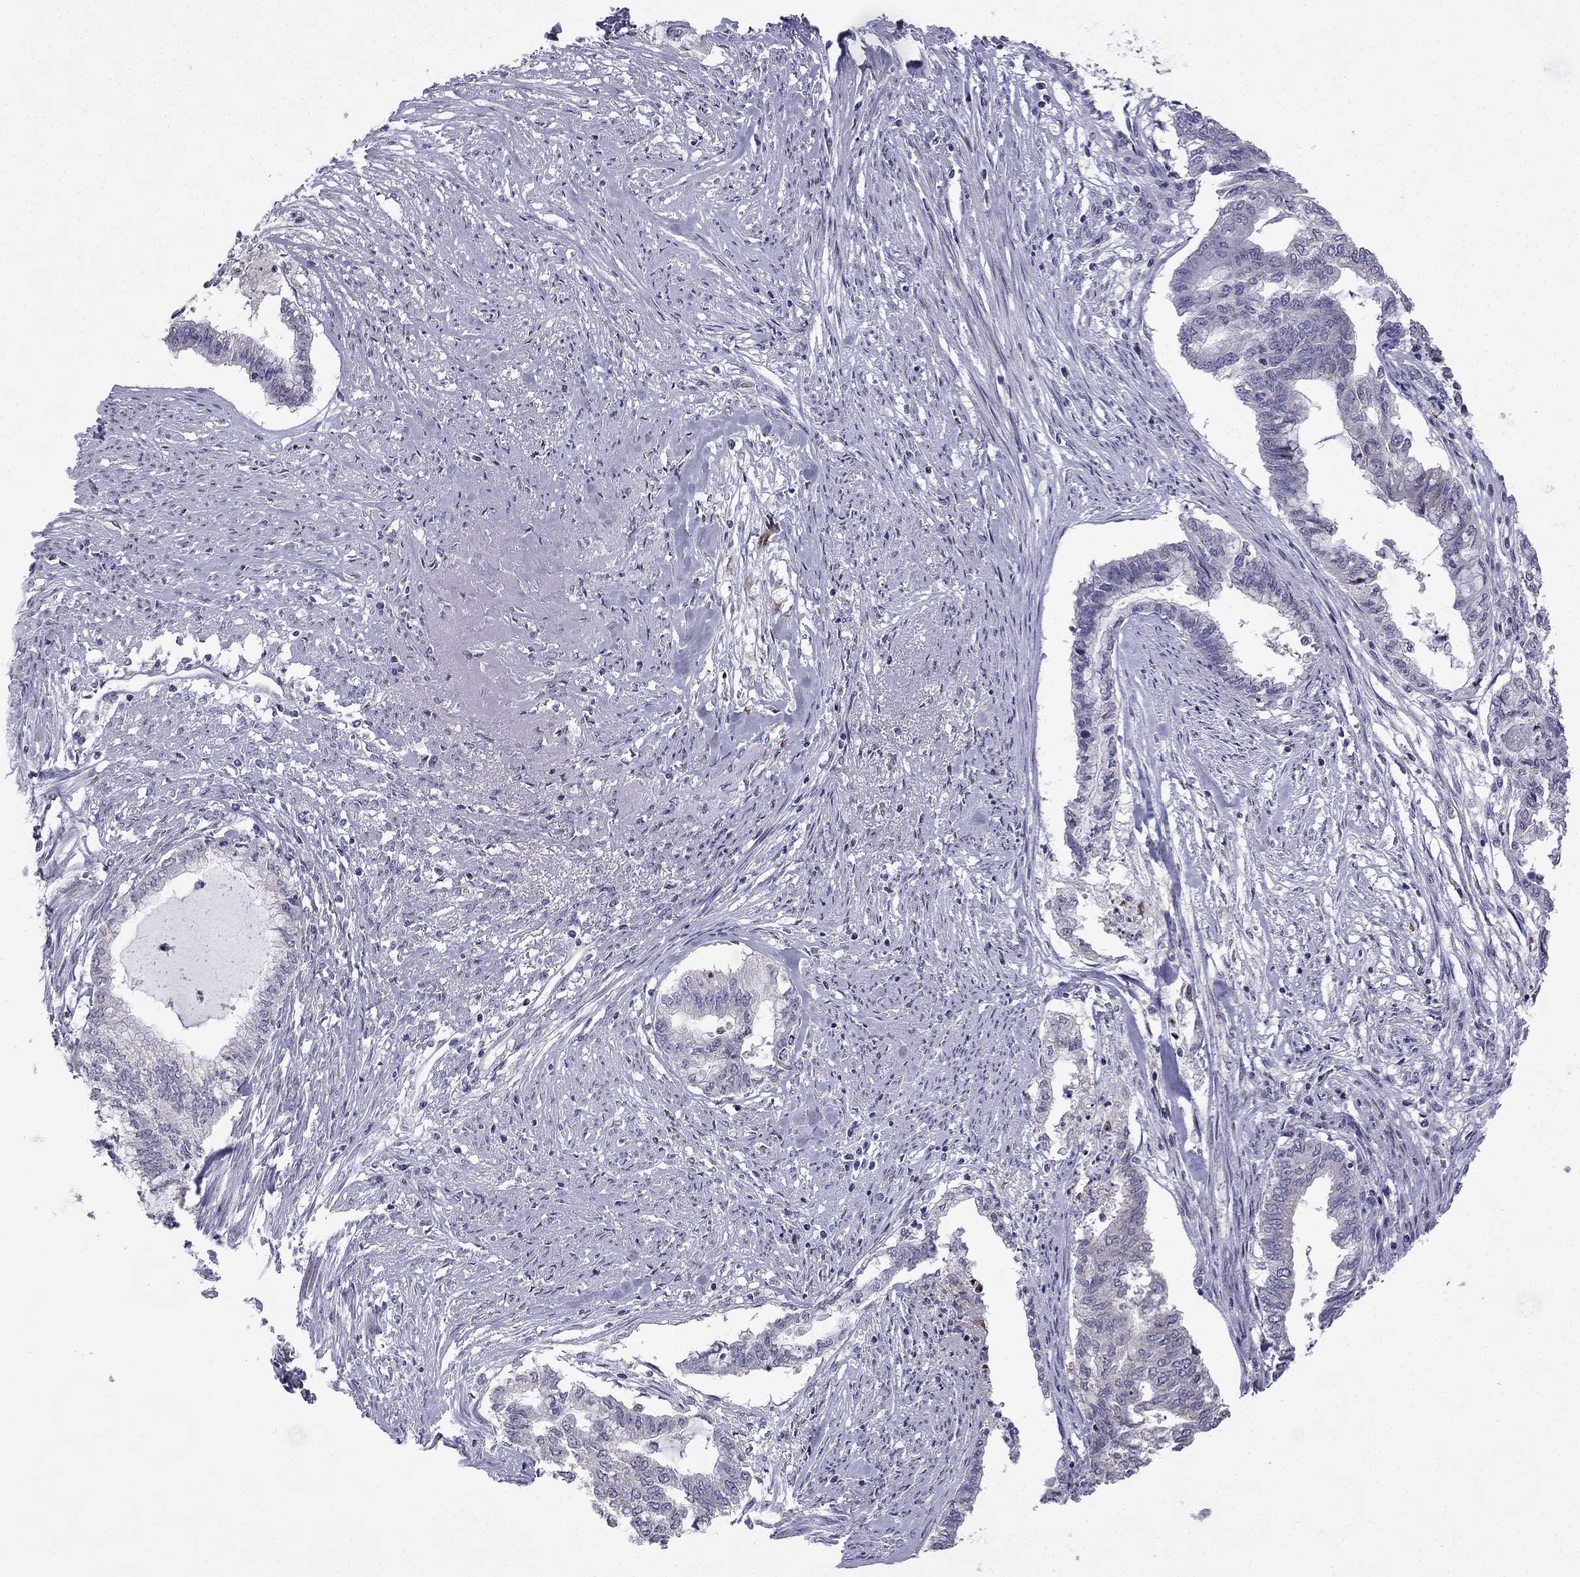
{"staining": {"intensity": "negative", "quantity": "none", "location": "none"}, "tissue": "endometrial cancer", "cell_type": "Tumor cells", "image_type": "cancer", "snomed": [{"axis": "morphology", "description": "Adenocarcinoma, NOS"}, {"axis": "topography", "description": "Endometrium"}], "caption": "The micrograph demonstrates no significant staining in tumor cells of endometrial cancer. (Brightfield microscopy of DAB immunohistochemistry (IHC) at high magnification).", "gene": "CFAP70", "patient": {"sex": "female", "age": 79}}